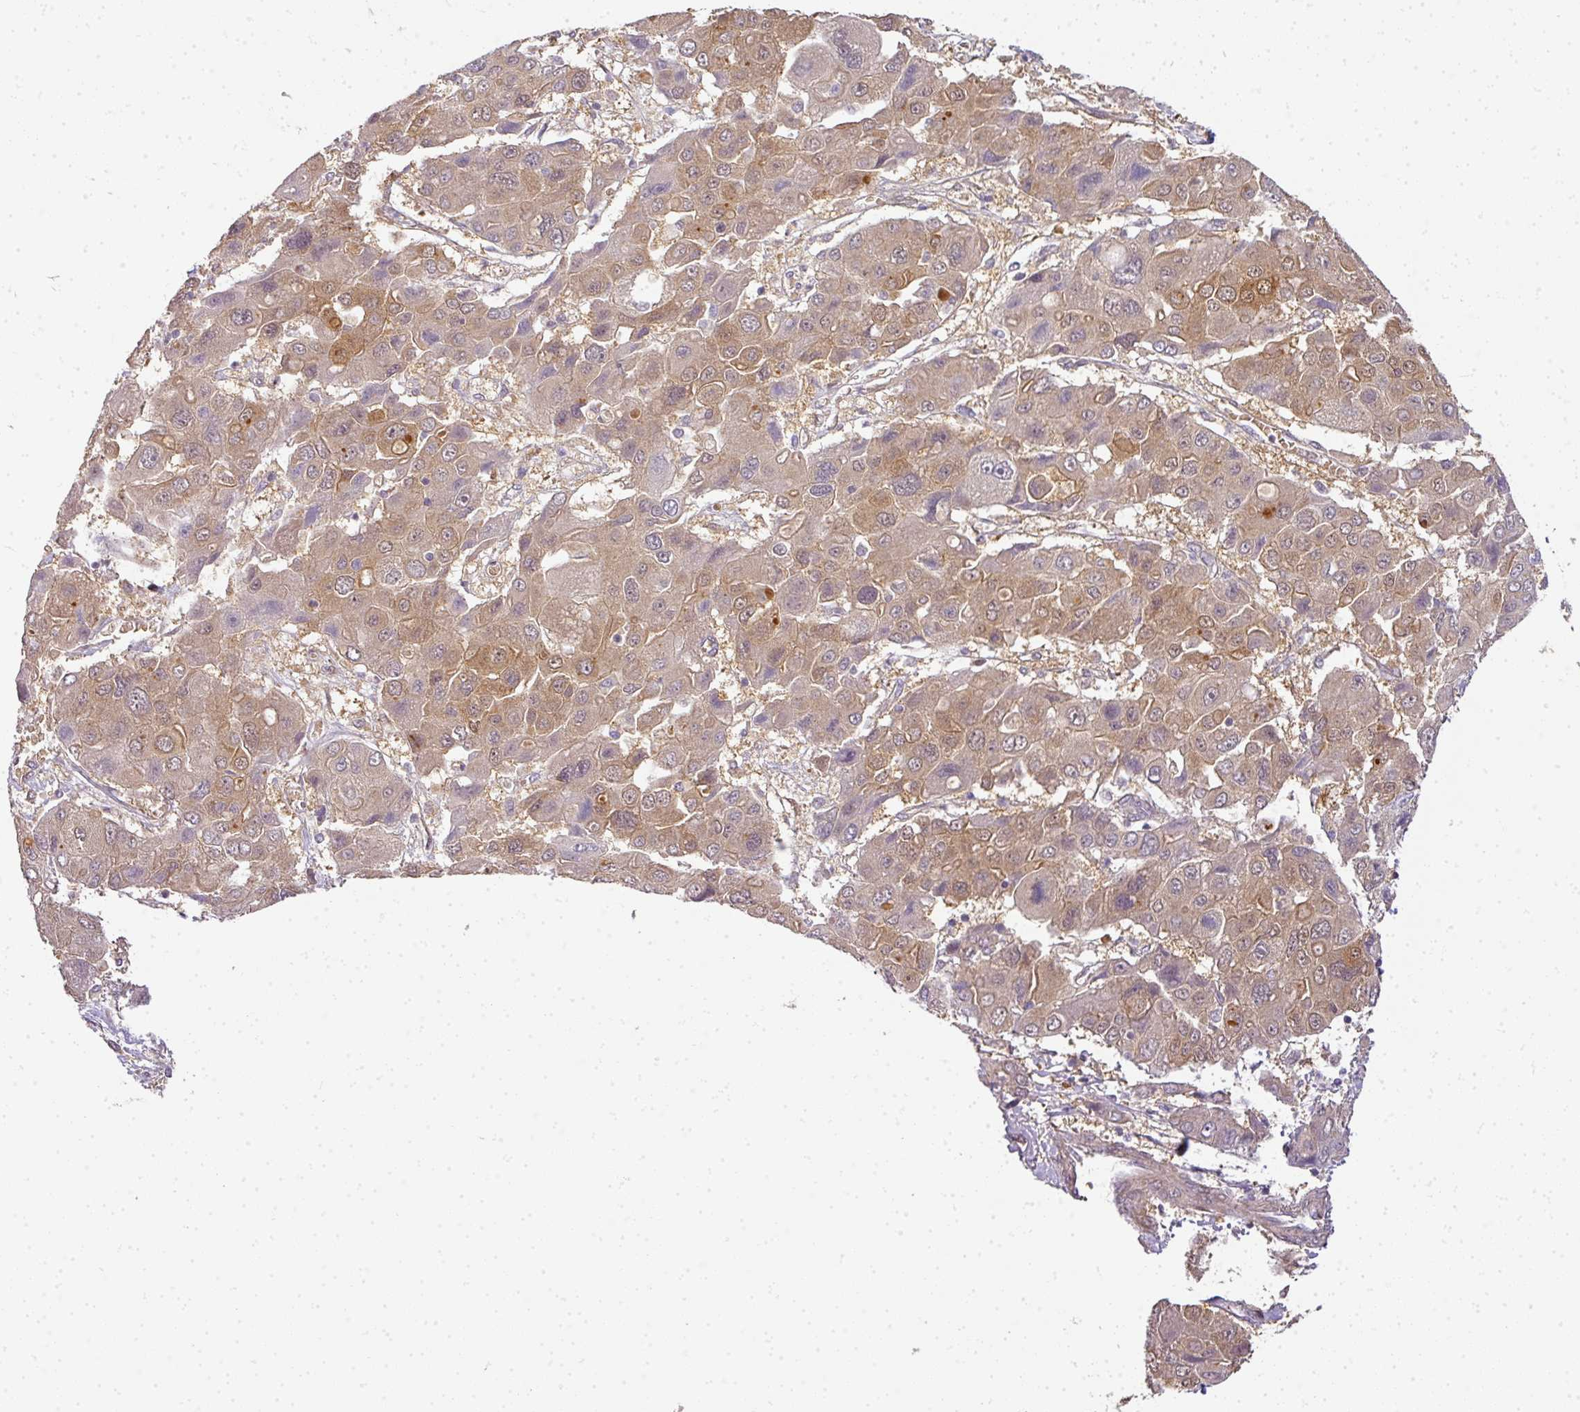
{"staining": {"intensity": "moderate", "quantity": "<25%", "location": "cytoplasmic/membranous,nuclear"}, "tissue": "liver cancer", "cell_type": "Tumor cells", "image_type": "cancer", "snomed": [{"axis": "morphology", "description": "Cholangiocarcinoma"}, {"axis": "topography", "description": "Liver"}], "caption": "There is low levels of moderate cytoplasmic/membranous and nuclear staining in tumor cells of liver cancer (cholangiocarcinoma), as demonstrated by immunohistochemical staining (brown color).", "gene": "ADH5", "patient": {"sex": "male", "age": 67}}